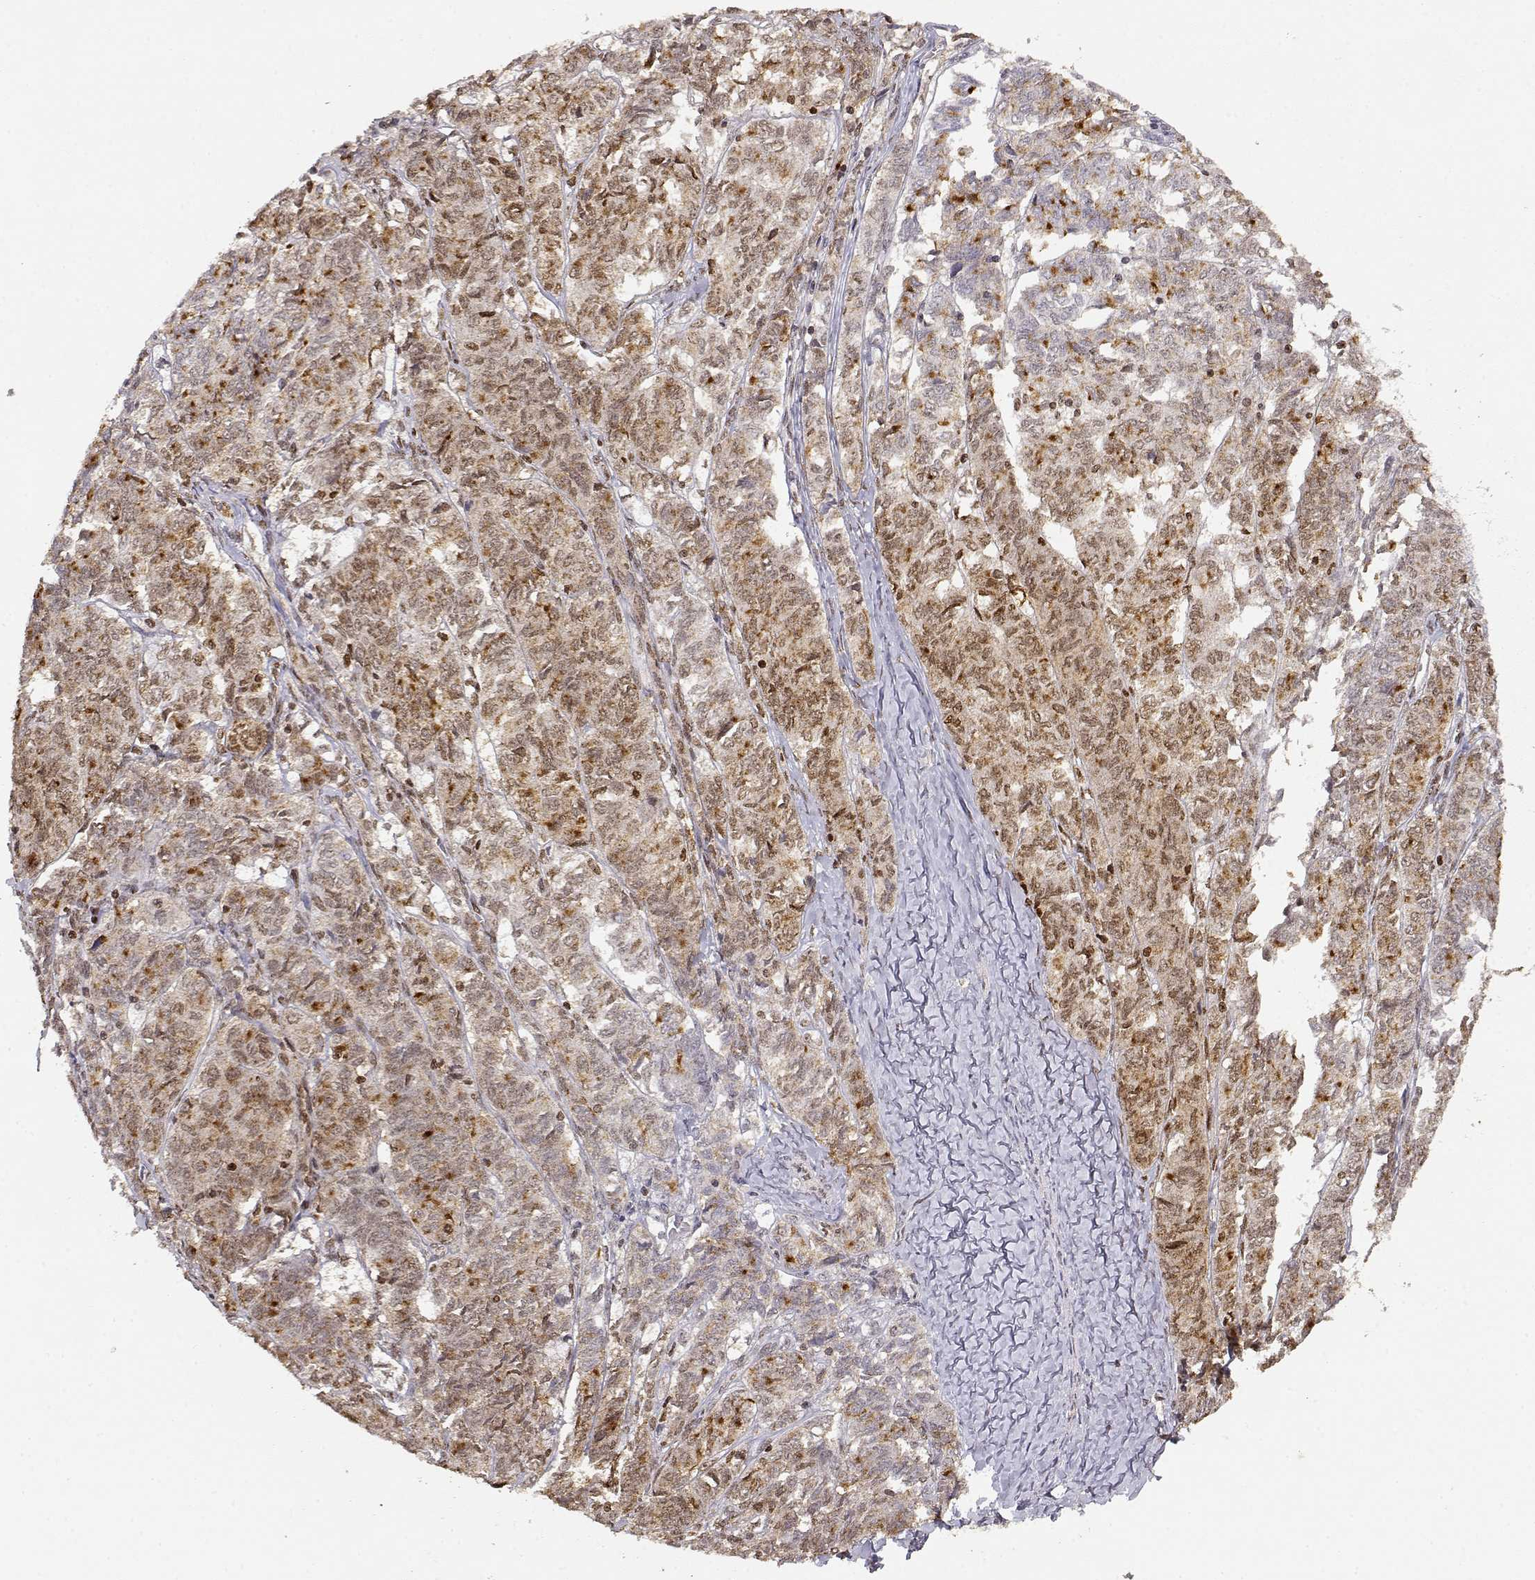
{"staining": {"intensity": "moderate", "quantity": "25%-75%", "location": "cytoplasmic/membranous,nuclear"}, "tissue": "ovarian cancer", "cell_type": "Tumor cells", "image_type": "cancer", "snomed": [{"axis": "morphology", "description": "Carcinoma, endometroid"}, {"axis": "topography", "description": "Ovary"}], "caption": "Ovarian cancer (endometroid carcinoma) stained for a protein shows moderate cytoplasmic/membranous and nuclear positivity in tumor cells.", "gene": "TNFRSF10C", "patient": {"sex": "female", "age": 80}}